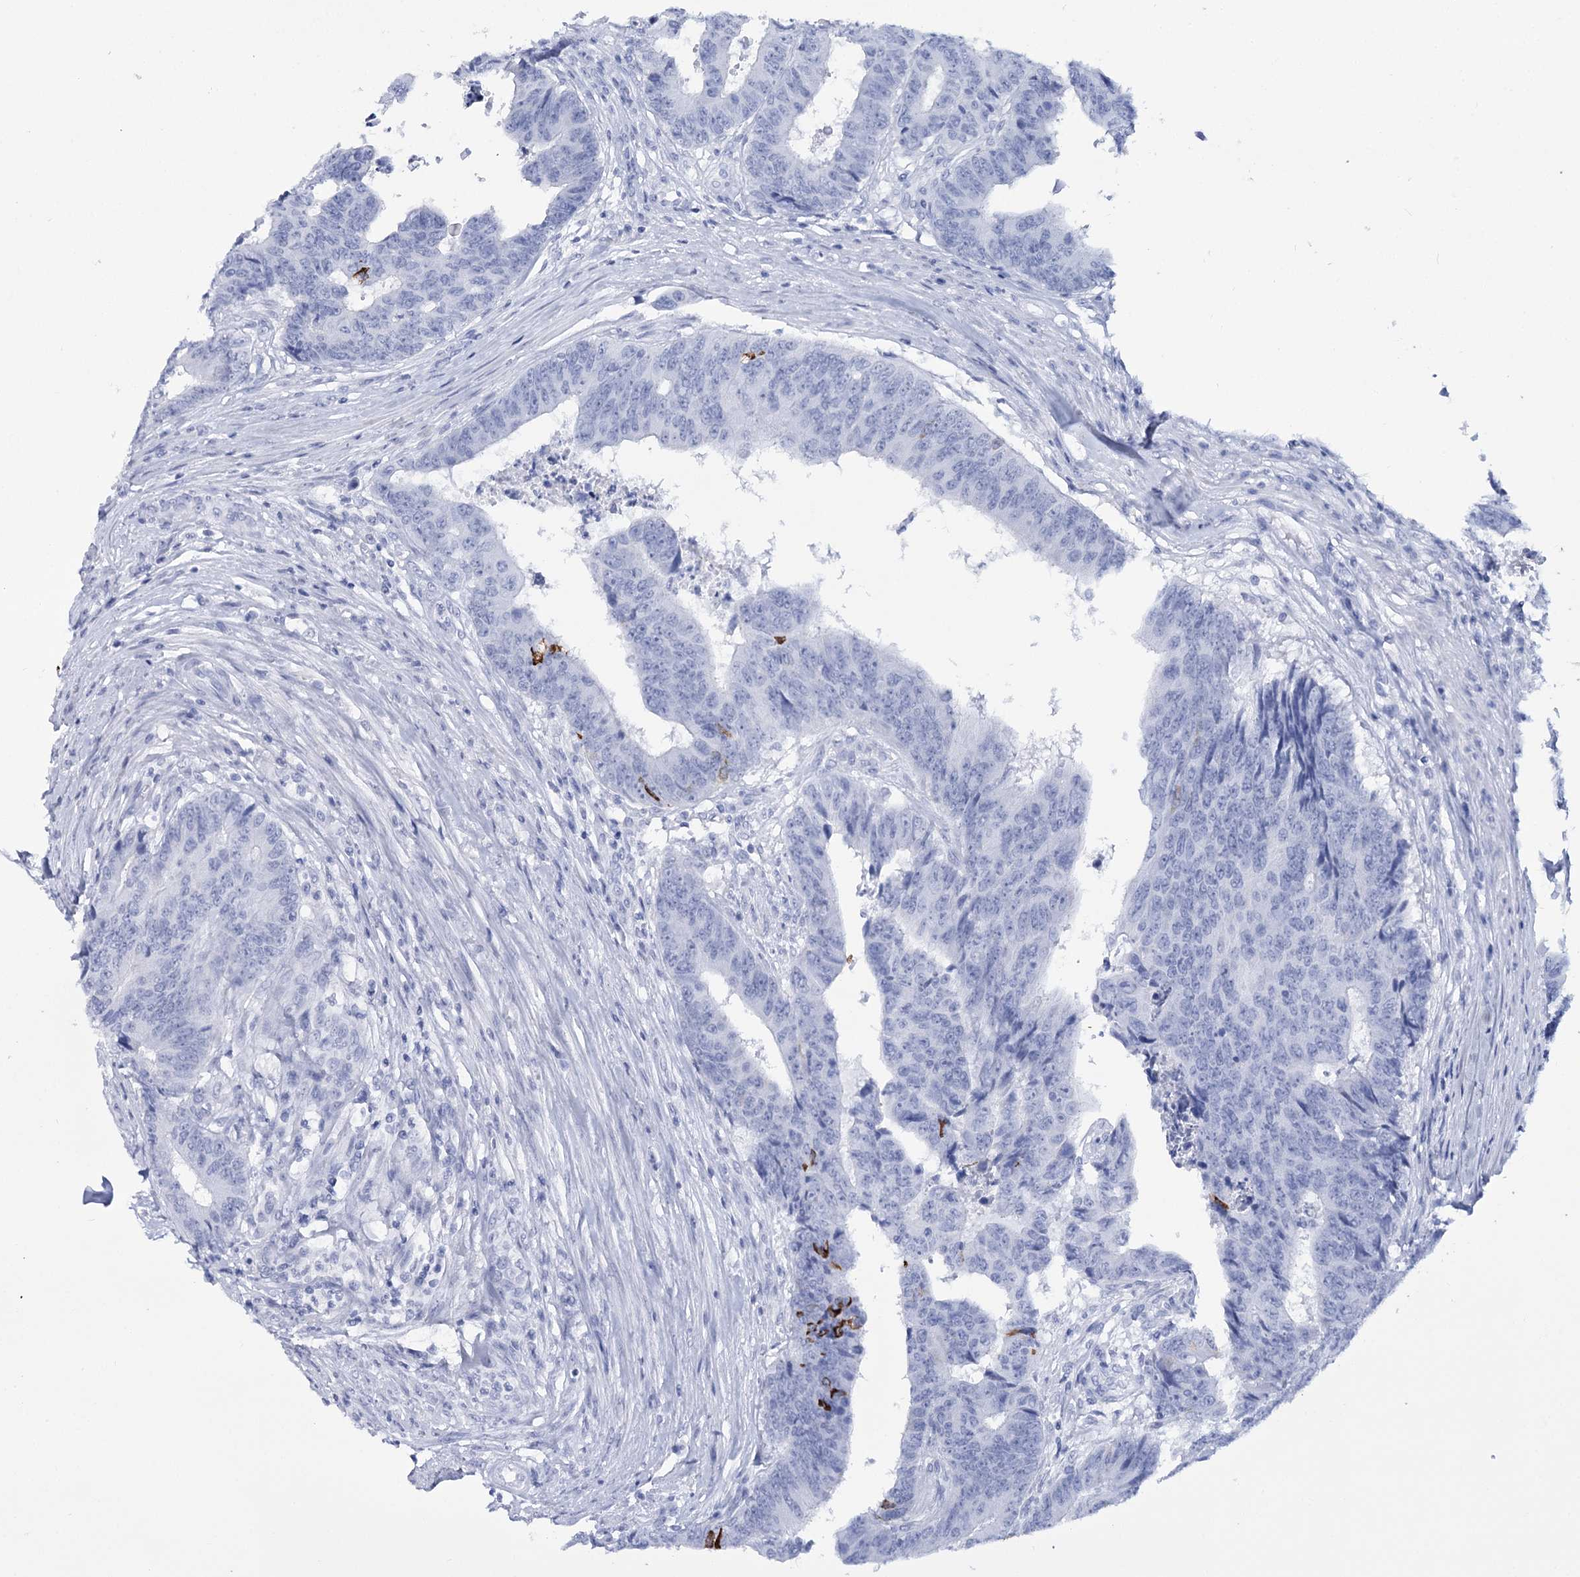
{"staining": {"intensity": "moderate", "quantity": "<25%", "location": "cytoplasmic/membranous"}, "tissue": "colorectal cancer", "cell_type": "Tumor cells", "image_type": "cancer", "snomed": [{"axis": "morphology", "description": "Adenocarcinoma, NOS"}, {"axis": "topography", "description": "Rectum"}], "caption": "IHC photomicrograph of colorectal cancer stained for a protein (brown), which reveals low levels of moderate cytoplasmic/membranous expression in approximately <25% of tumor cells.", "gene": "RNF186", "patient": {"sex": "male", "age": 84}}